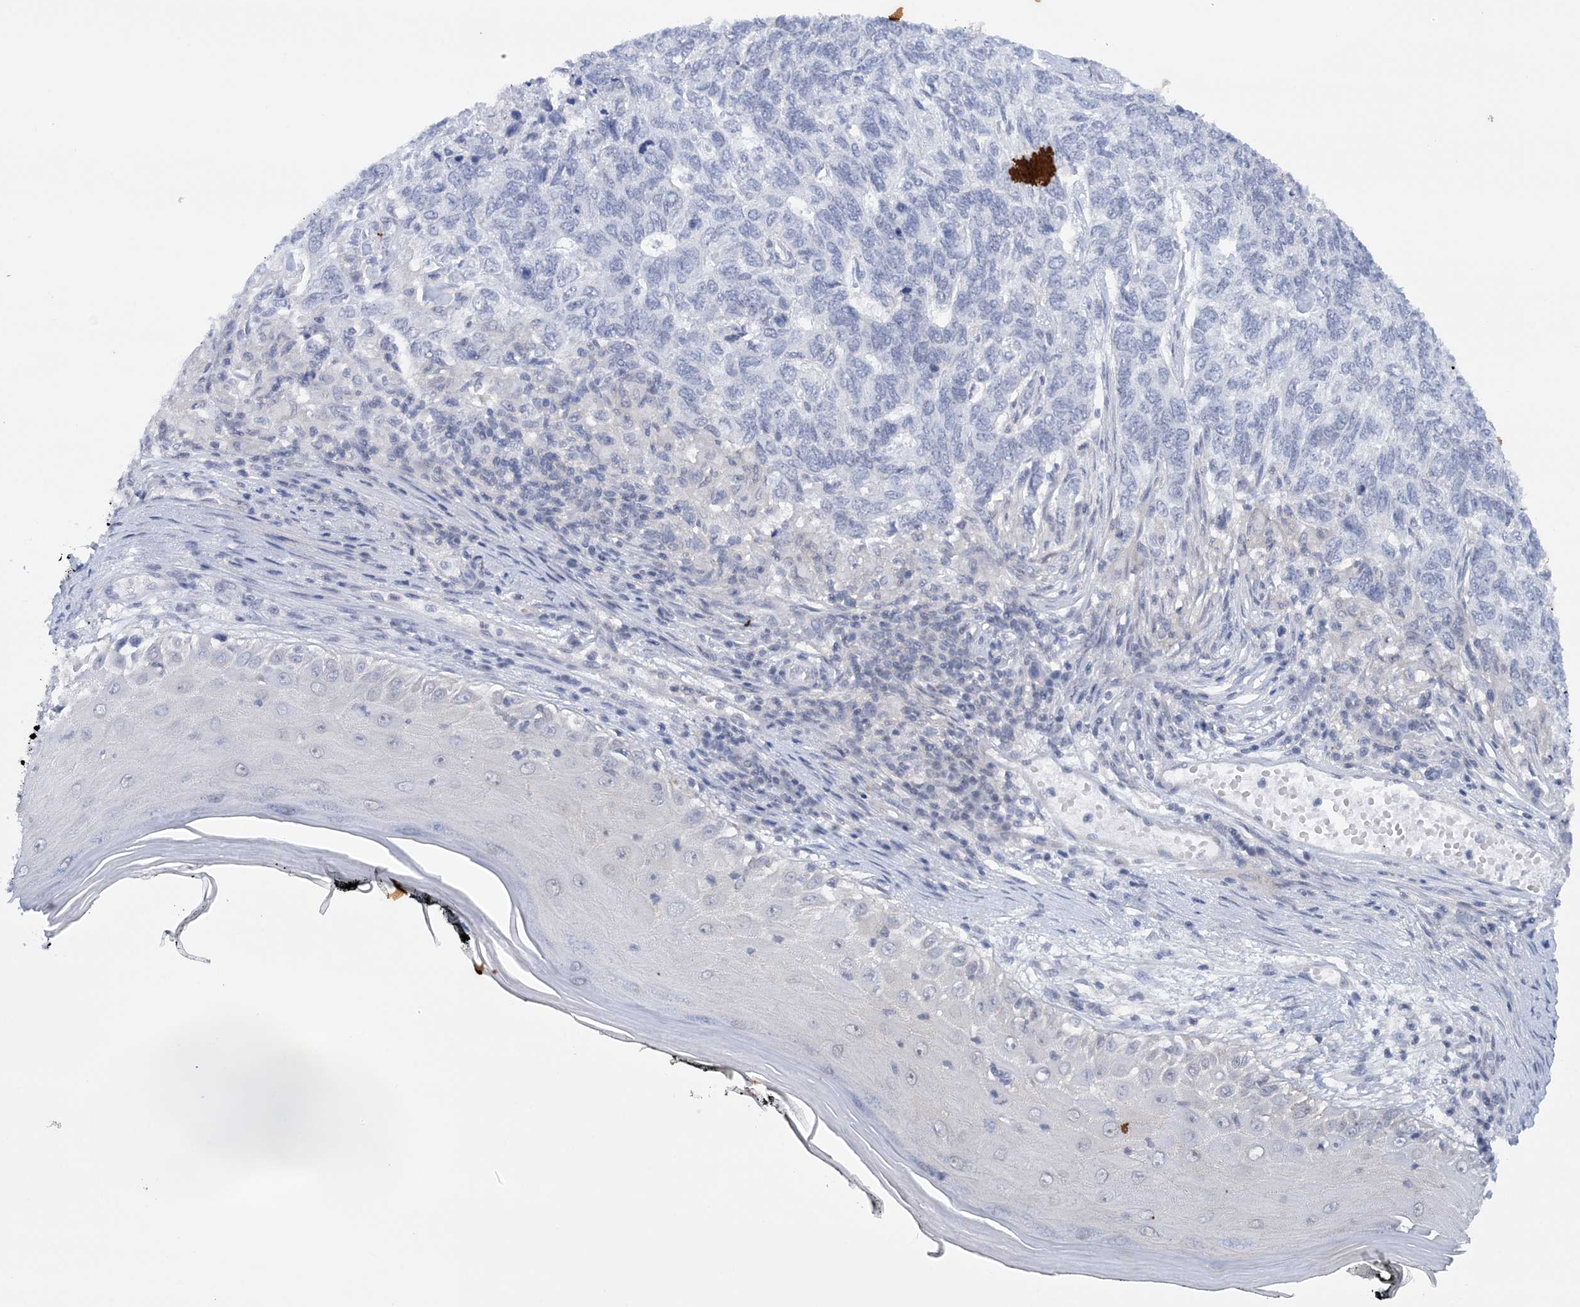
{"staining": {"intensity": "negative", "quantity": "none", "location": "none"}, "tissue": "skin cancer", "cell_type": "Tumor cells", "image_type": "cancer", "snomed": [{"axis": "morphology", "description": "Basal cell carcinoma"}, {"axis": "topography", "description": "Skin"}], "caption": "This is an IHC micrograph of skin cancer. There is no staining in tumor cells.", "gene": "CCDC152", "patient": {"sex": "female", "age": 65}}